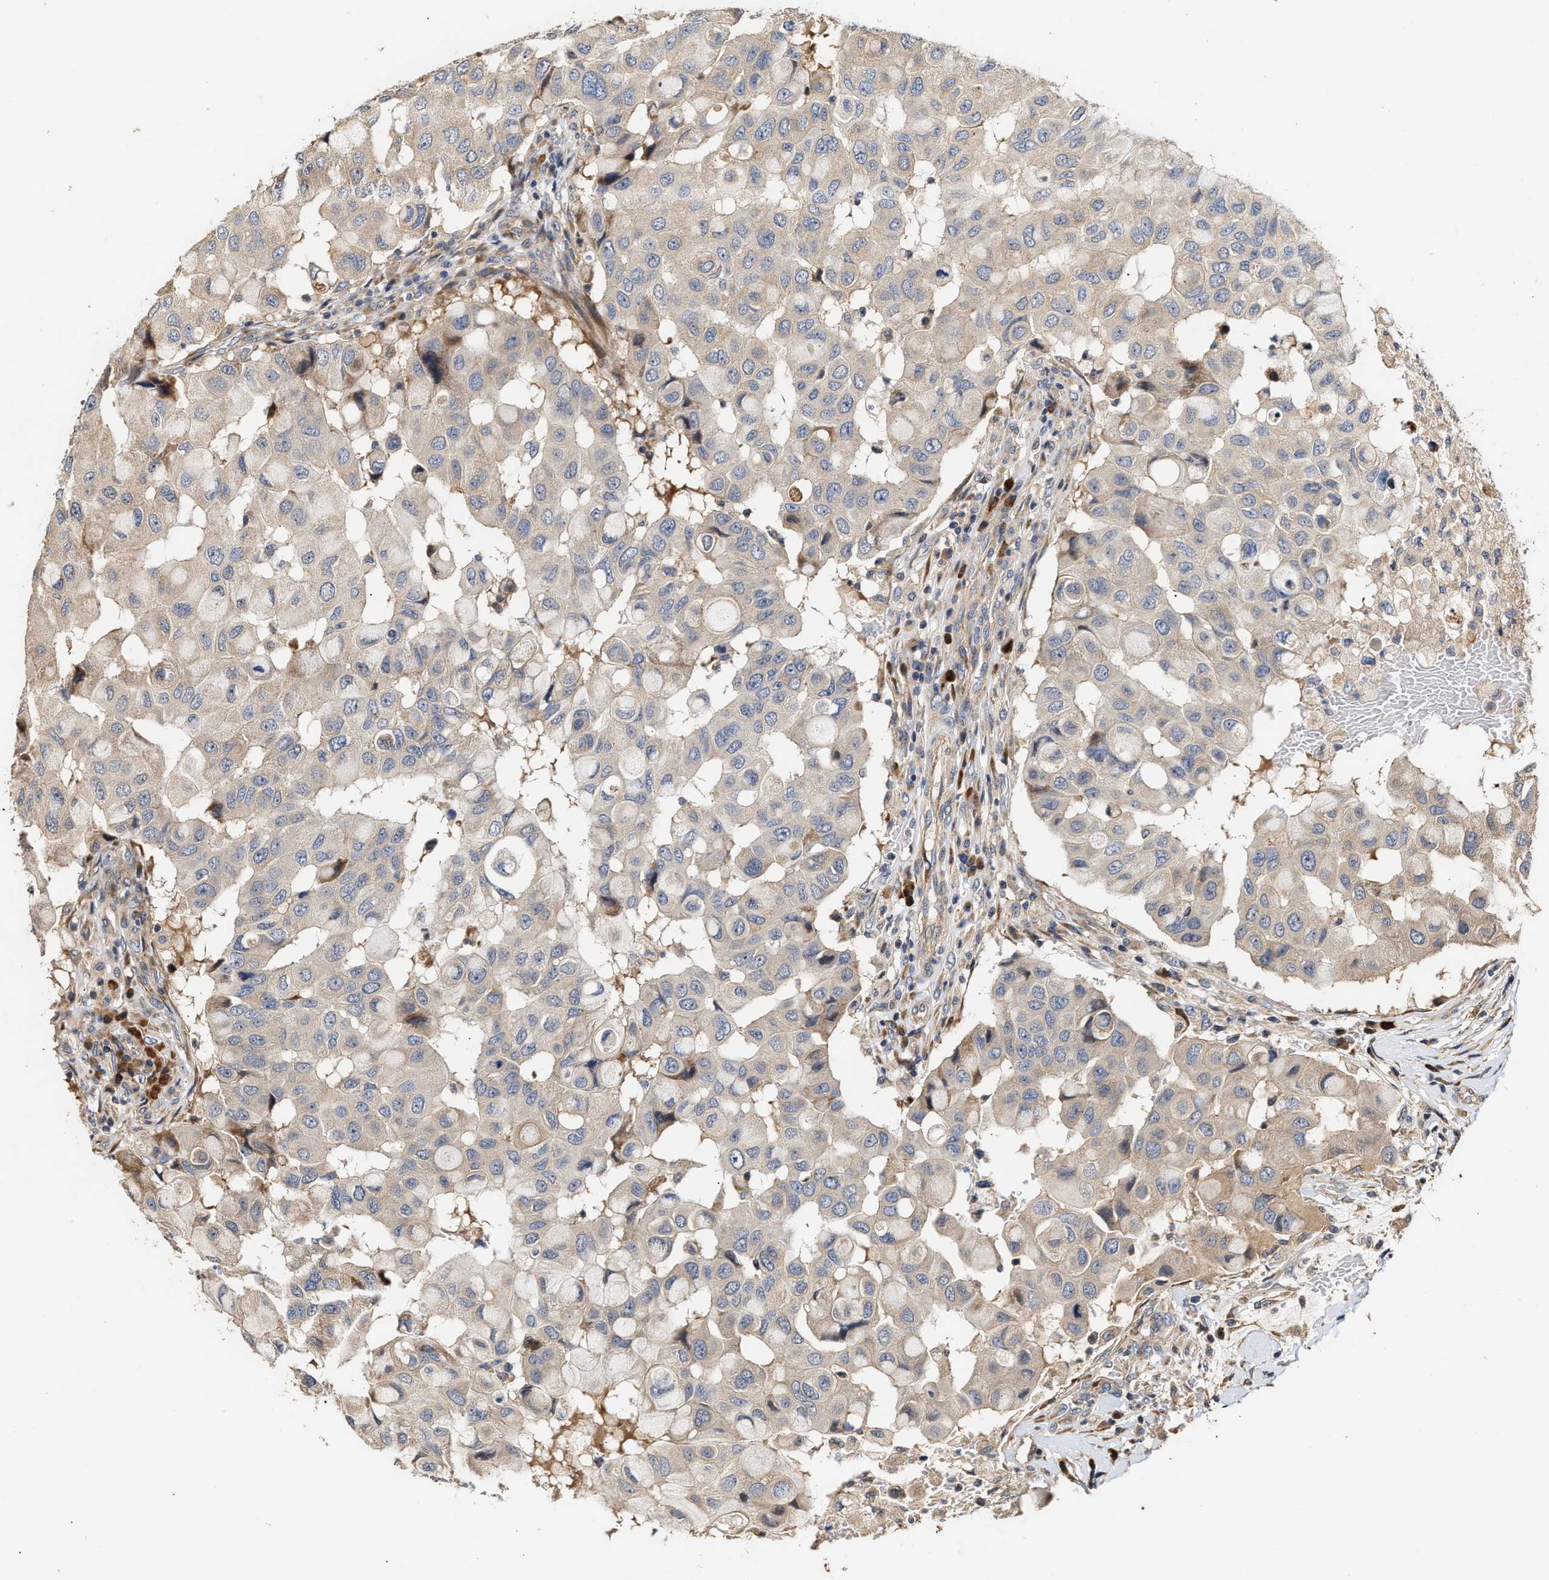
{"staining": {"intensity": "weak", "quantity": ">75%", "location": "cytoplasmic/membranous"}, "tissue": "breast cancer", "cell_type": "Tumor cells", "image_type": "cancer", "snomed": [{"axis": "morphology", "description": "Duct carcinoma"}, {"axis": "topography", "description": "Breast"}], "caption": "Protein analysis of breast cancer tissue displays weak cytoplasmic/membranous expression in approximately >75% of tumor cells. (brown staining indicates protein expression, while blue staining denotes nuclei).", "gene": "CLIP2", "patient": {"sex": "female", "age": 27}}